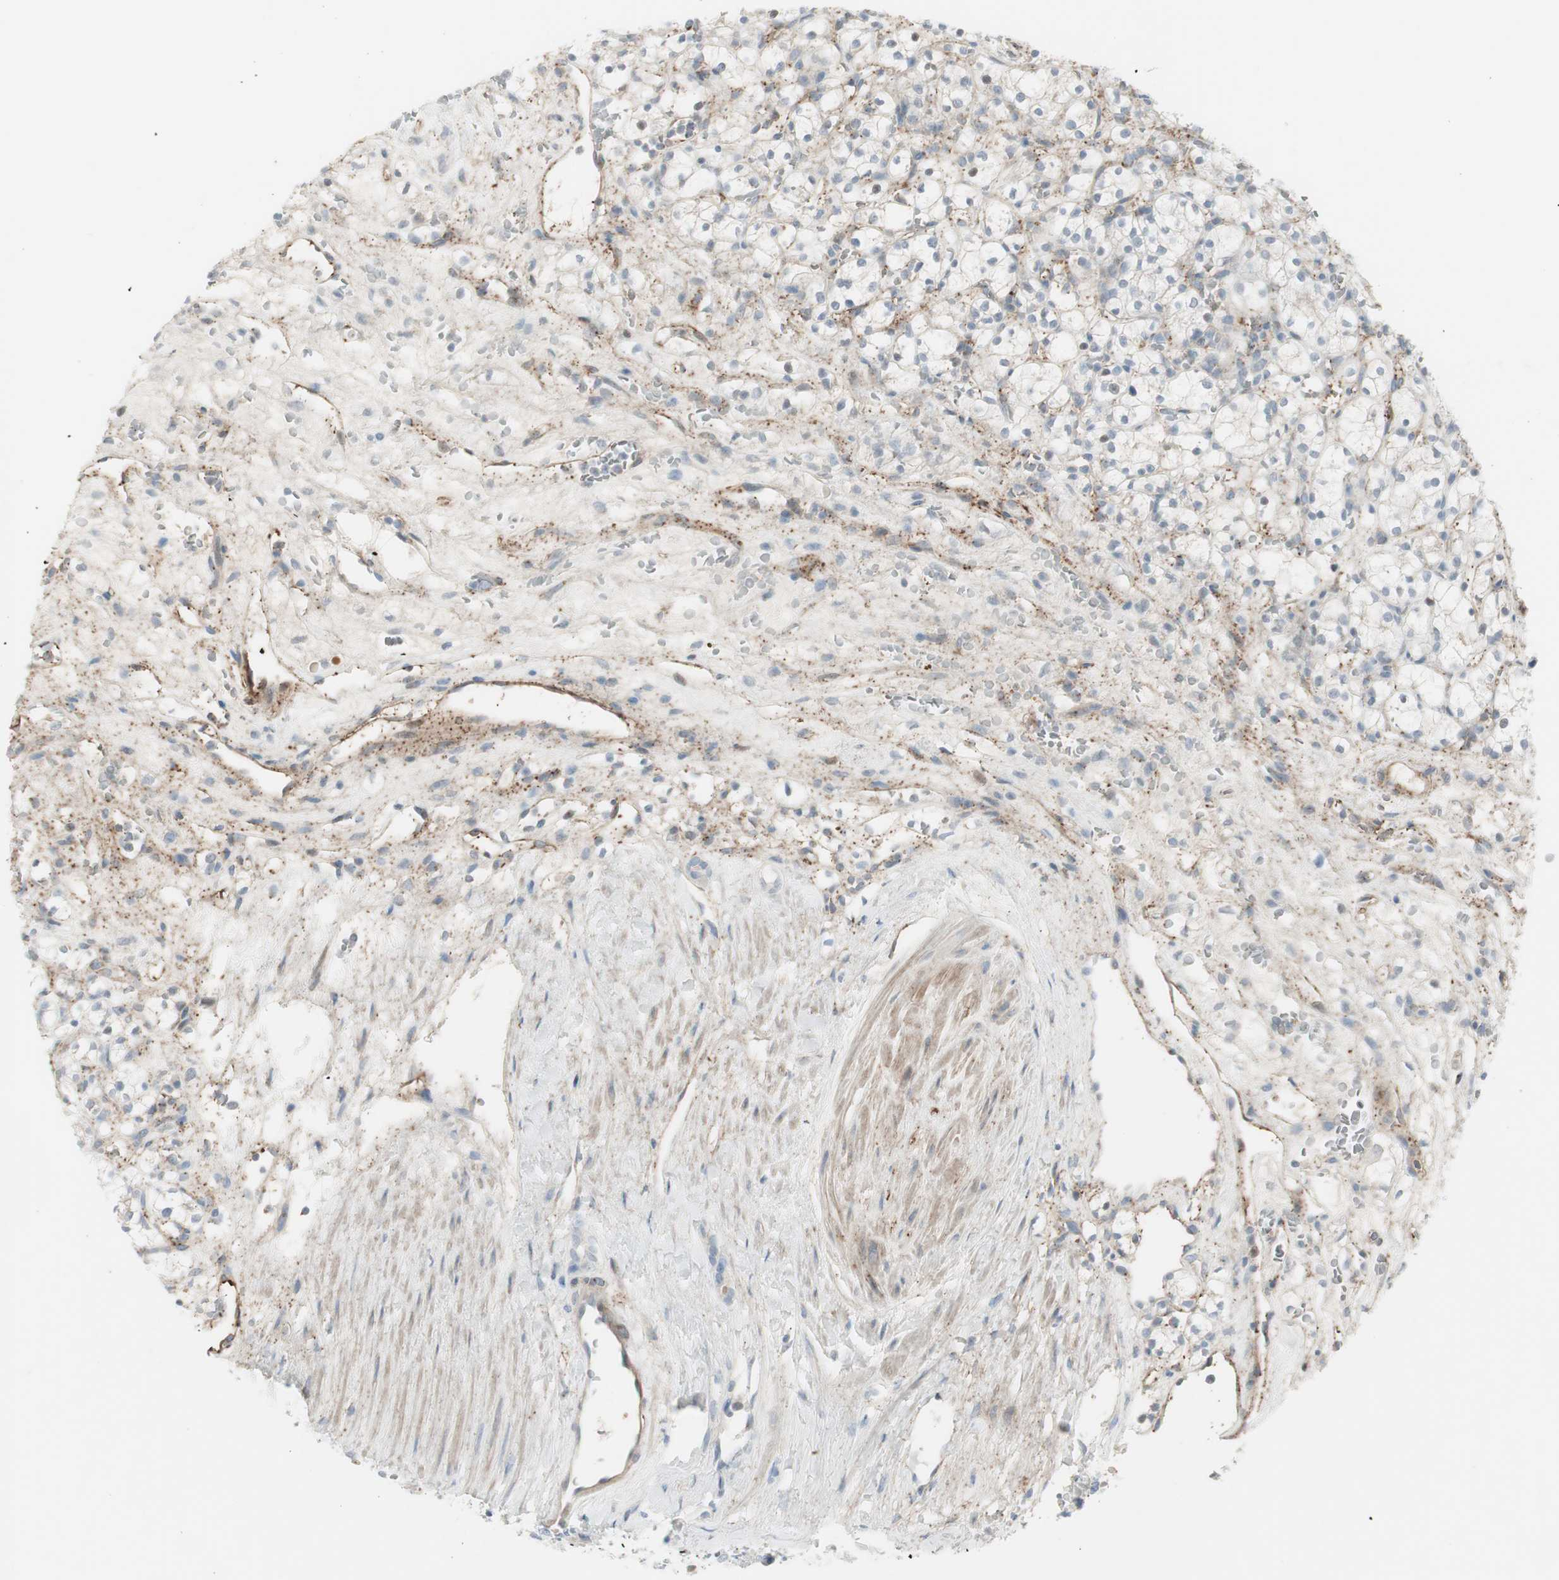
{"staining": {"intensity": "negative", "quantity": "none", "location": "none"}, "tissue": "renal cancer", "cell_type": "Tumor cells", "image_type": "cancer", "snomed": [{"axis": "morphology", "description": "Adenocarcinoma, NOS"}, {"axis": "topography", "description": "Kidney"}], "caption": "High power microscopy micrograph of an immunohistochemistry image of adenocarcinoma (renal), revealing no significant expression in tumor cells.", "gene": "CACNA2D1", "patient": {"sex": "female", "age": 60}}